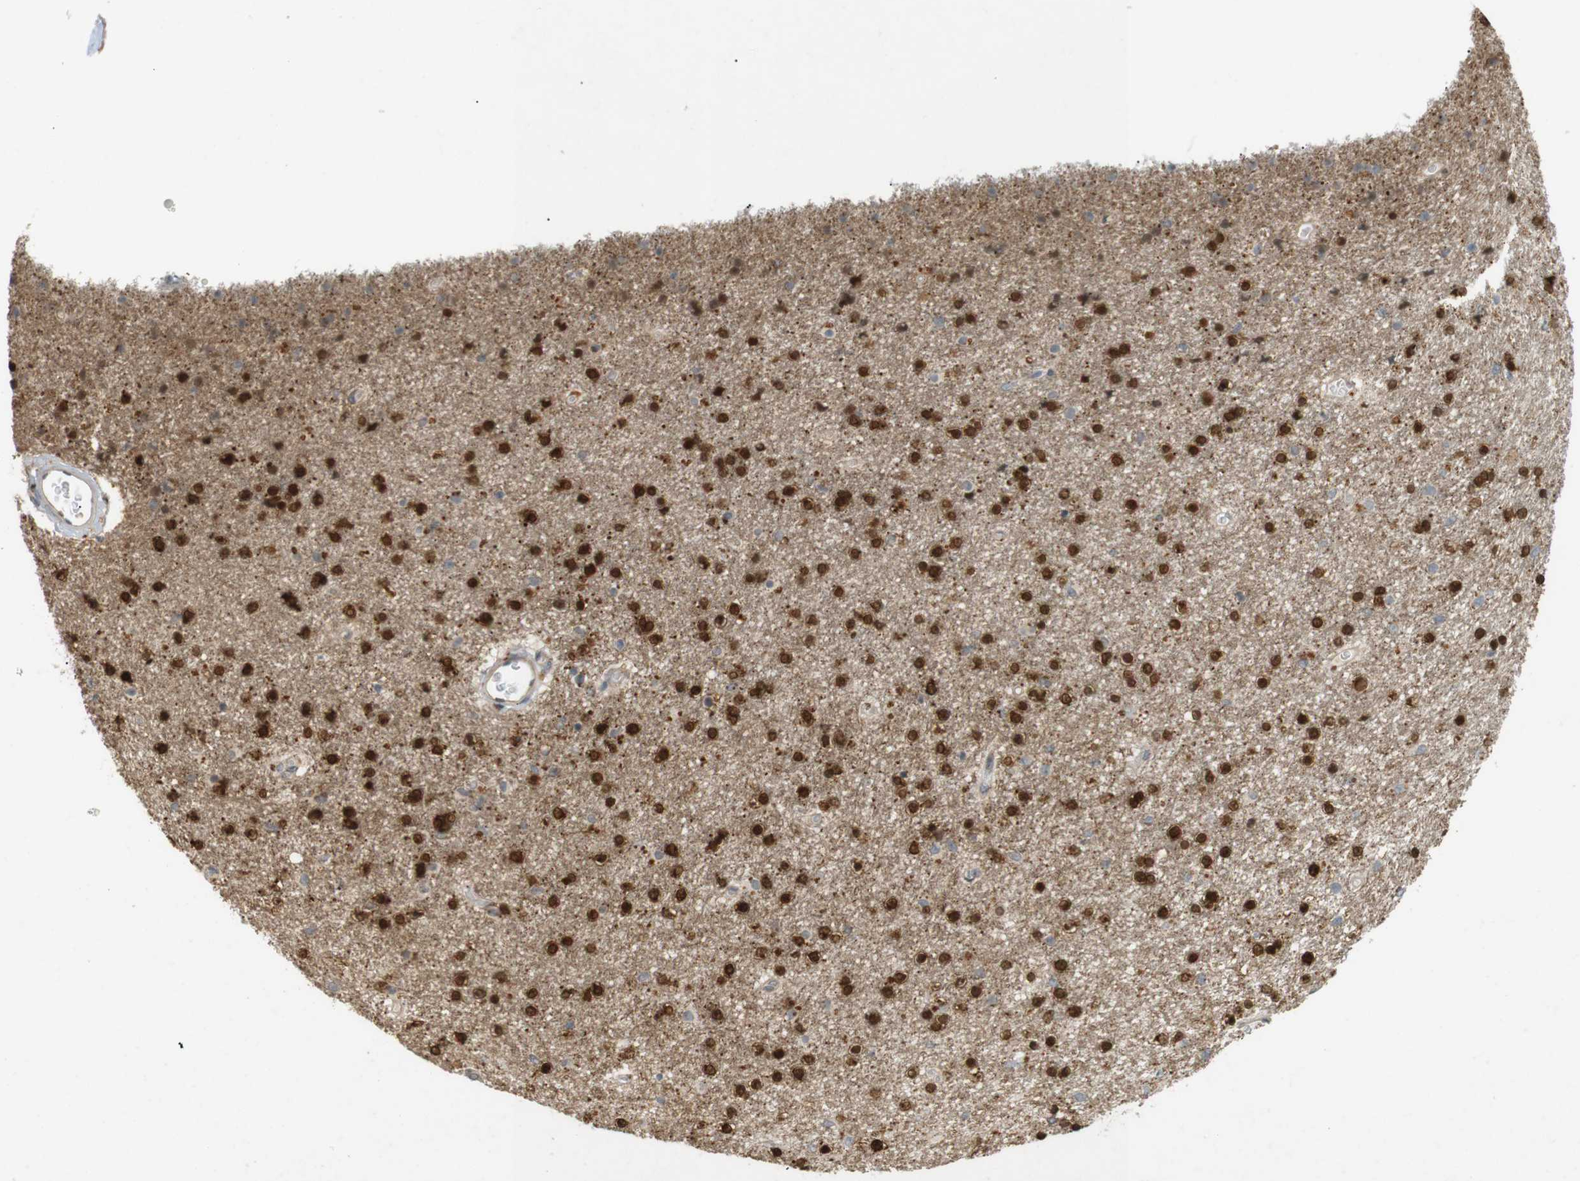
{"staining": {"intensity": "strong", "quantity": ">75%", "location": "cytoplasmic/membranous,nuclear"}, "tissue": "caudate", "cell_type": "Glial cells", "image_type": "normal", "snomed": [{"axis": "morphology", "description": "Normal tissue, NOS"}, {"axis": "topography", "description": "Lateral ventricle wall"}], "caption": "Immunohistochemical staining of unremarkable caudate displays >75% levels of strong cytoplasmic/membranous,nuclear protein staining in approximately >75% of glial cells.", "gene": "PPP1R14A", "patient": {"sex": "female", "age": 54}}